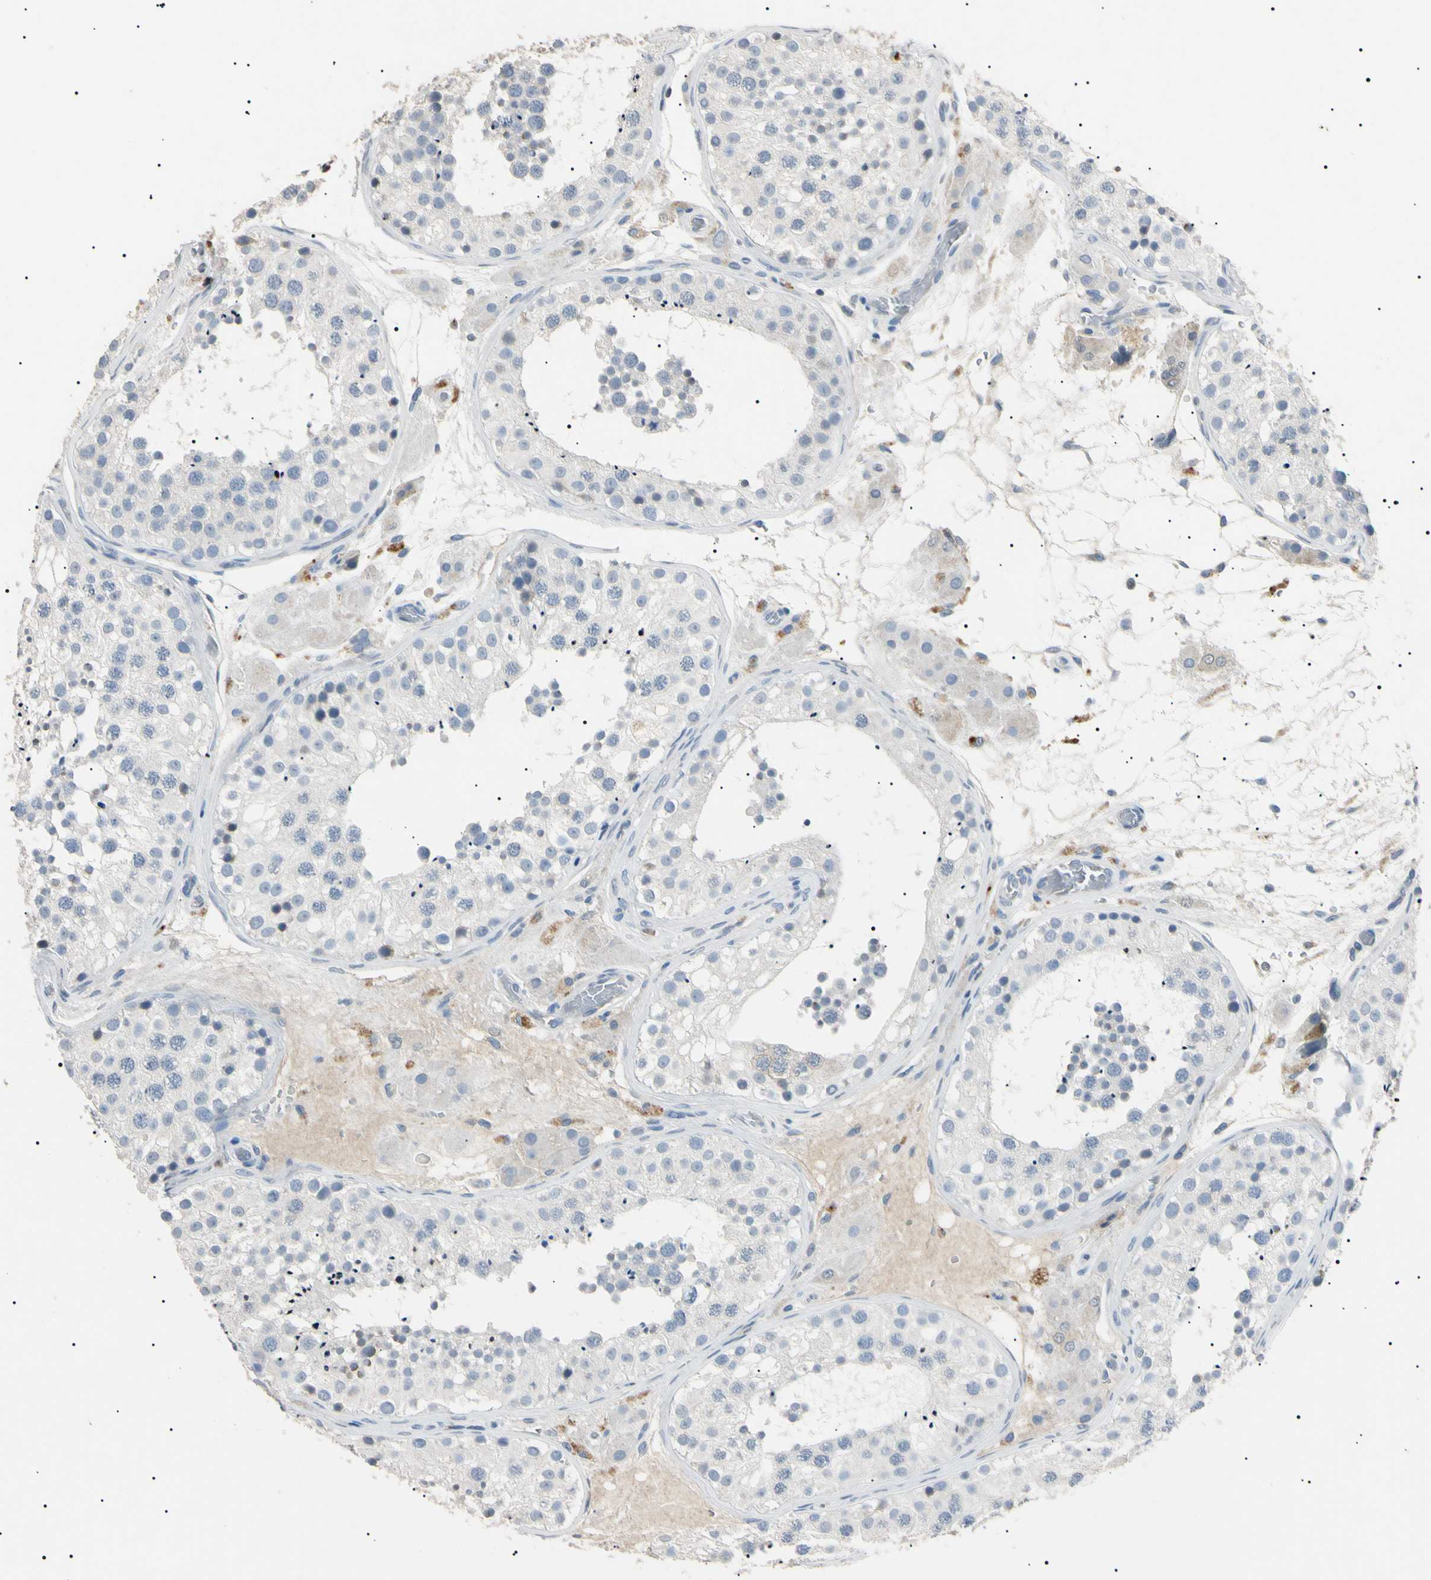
{"staining": {"intensity": "negative", "quantity": "none", "location": "none"}, "tissue": "testis", "cell_type": "Cells in seminiferous ducts", "image_type": "normal", "snomed": [{"axis": "morphology", "description": "Normal tissue, NOS"}, {"axis": "topography", "description": "Testis"}], "caption": "An immunohistochemistry (IHC) histopathology image of normal testis is shown. There is no staining in cells in seminiferous ducts of testis.", "gene": "CGB3", "patient": {"sex": "male", "age": 26}}